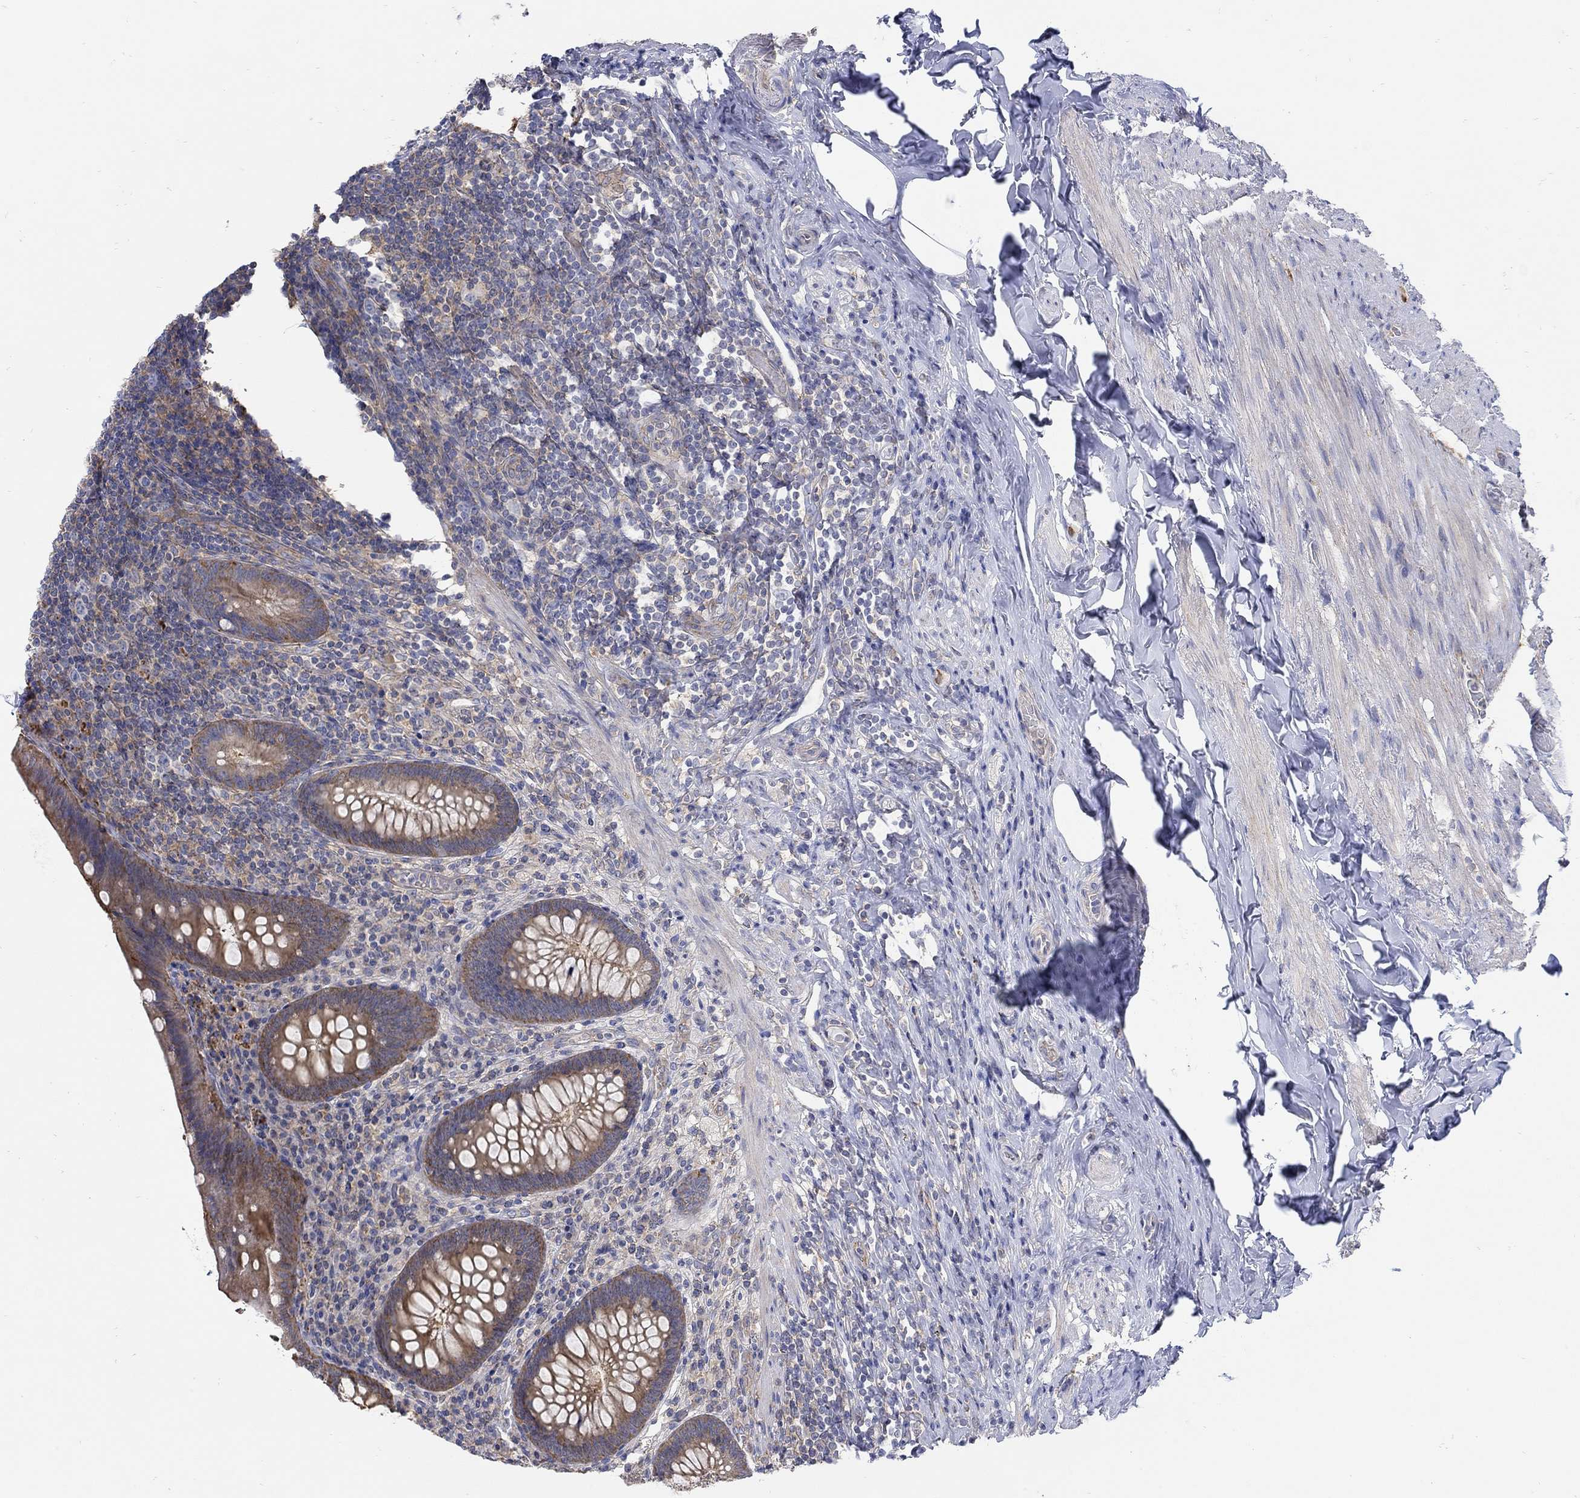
{"staining": {"intensity": "moderate", "quantity": "25%-75%", "location": "cytoplasmic/membranous"}, "tissue": "appendix", "cell_type": "Glandular cells", "image_type": "normal", "snomed": [{"axis": "morphology", "description": "Normal tissue, NOS"}, {"axis": "topography", "description": "Appendix"}], "caption": "Immunohistochemistry (IHC) of benign human appendix displays medium levels of moderate cytoplasmic/membranous positivity in about 25%-75% of glandular cells.", "gene": "TEKT3", "patient": {"sex": "male", "age": 47}}